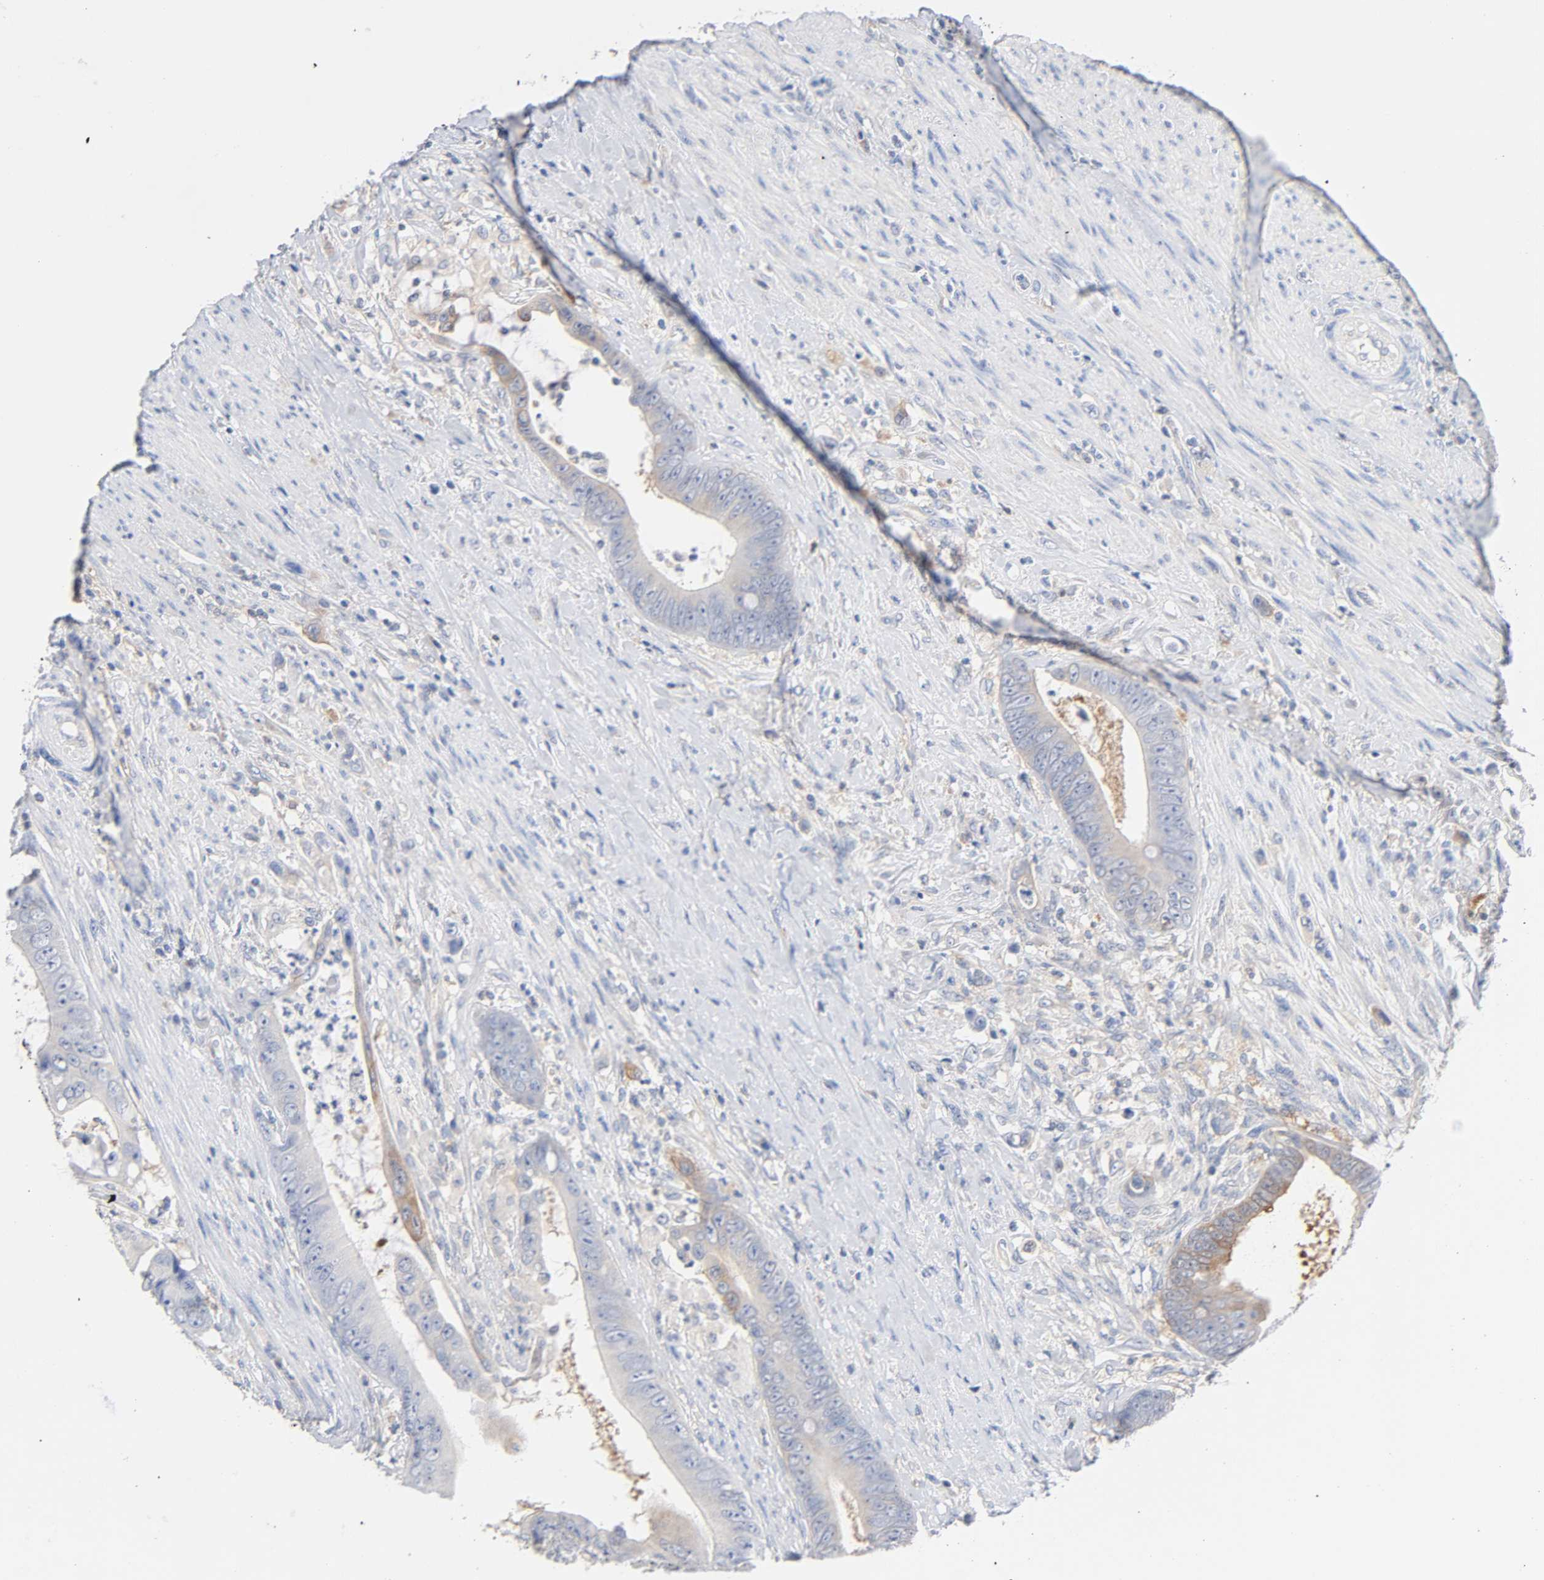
{"staining": {"intensity": "weak", "quantity": "<25%", "location": "cytoplasmic/membranous"}, "tissue": "colorectal cancer", "cell_type": "Tumor cells", "image_type": "cancer", "snomed": [{"axis": "morphology", "description": "Adenocarcinoma, NOS"}, {"axis": "topography", "description": "Rectum"}], "caption": "Immunohistochemical staining of colorectal adenocarcinoma reveals no significant positivity in tumor cells.", "gene": "MALT1", "patient": {"sex": "female", "age": 77}}